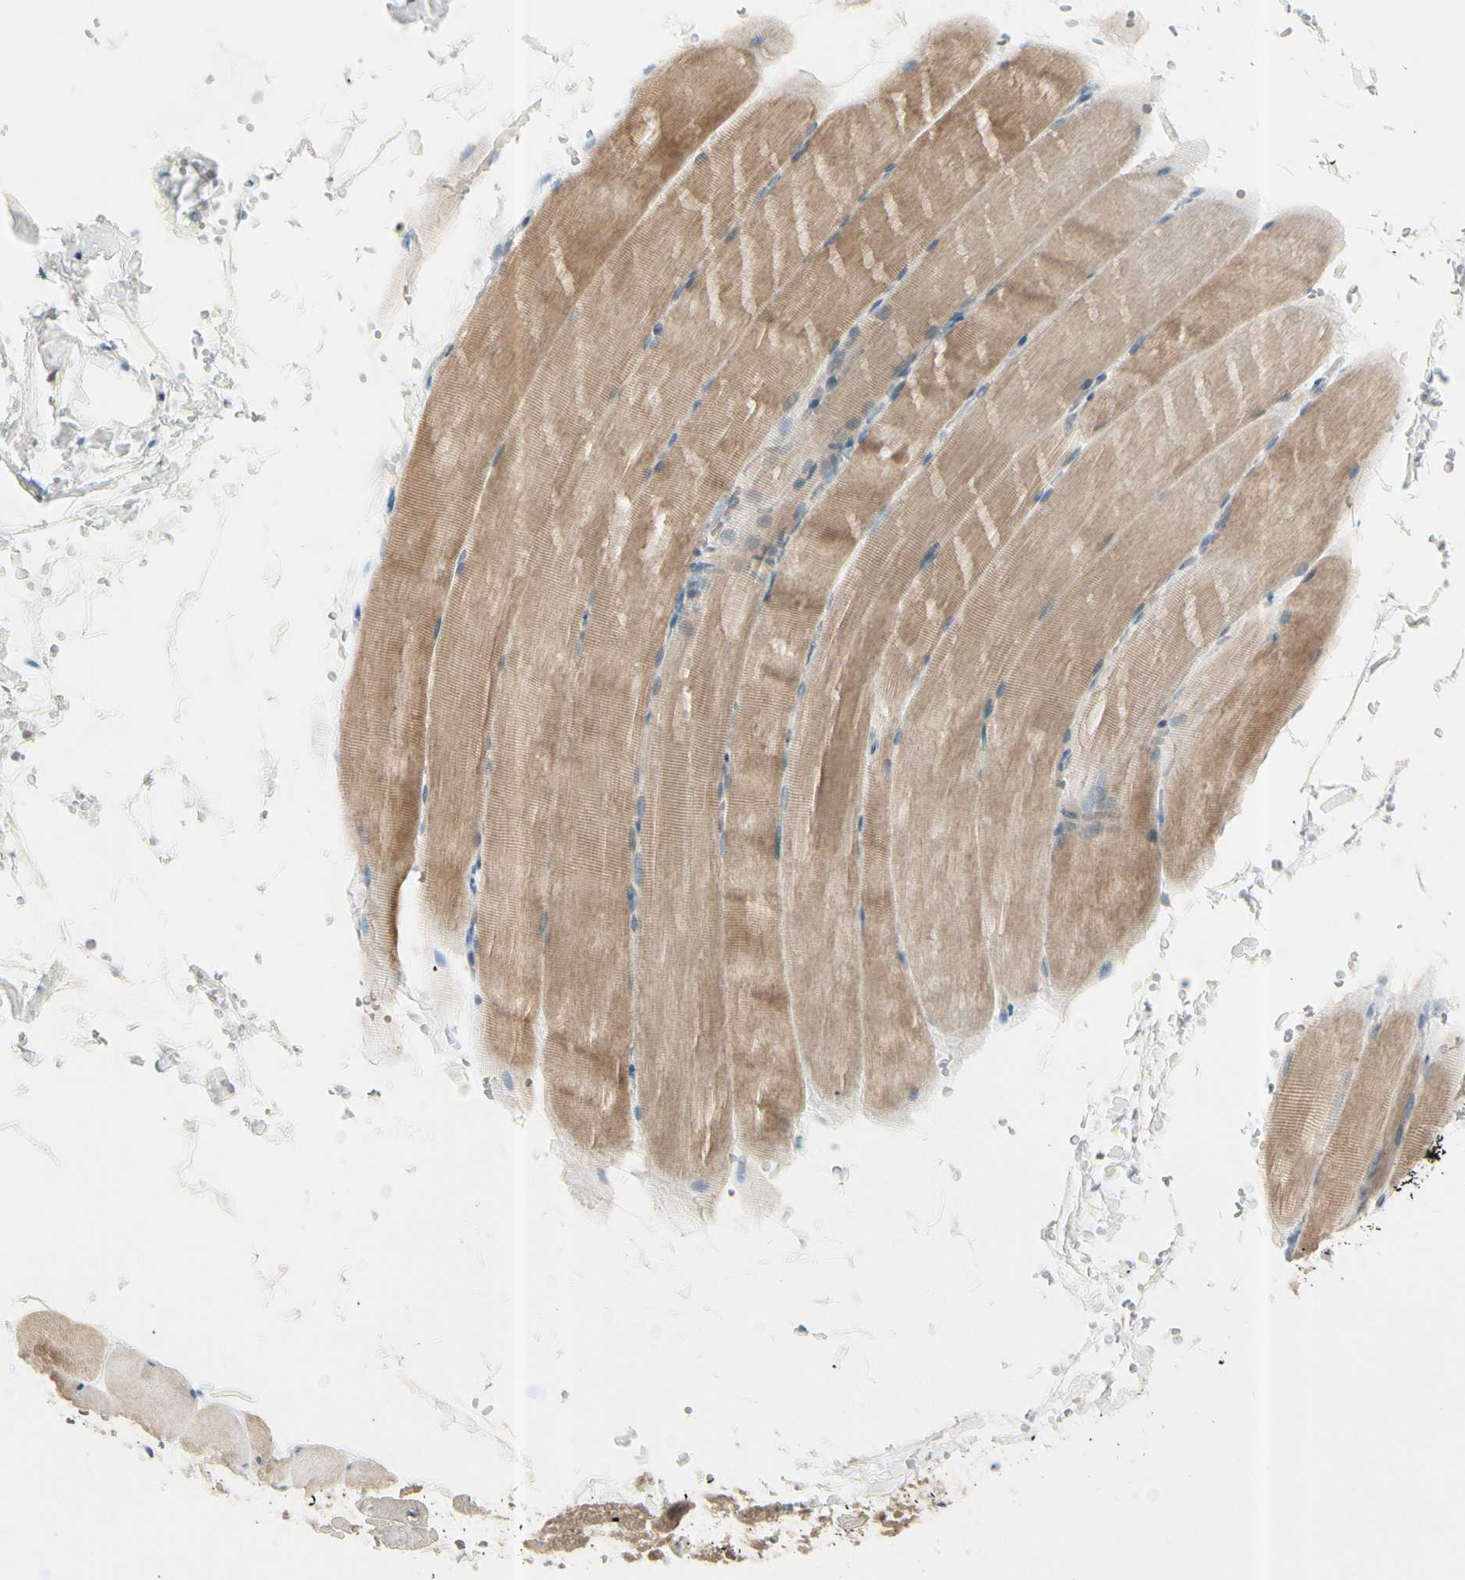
{"staining": {"intensity": "moderate", "quantity": "25%-75%", "location": "cytoplasmic/membranous"}, "tissue": "skeletal muscle", "cell_type": "Myocytes", "image_type": "normal", "snomed": [{"axis": "morphology", "description": "Normal tissue, NOS"}, {"axis": "topography", "description": "Skeletal muscle"}, {"axis": "topography", "description": "Parathyroid gland"}], "caption": "DAB (3,3'-diaminobenzidine) immunohistochemical staining of unremarkable human skeletal muscle displays moderate cytoplasmic/membranous protein positivity in about 25%-75% of myocytes.", "gene": "CYP2E1", "patient": {"sex": "female", "age": 37}}